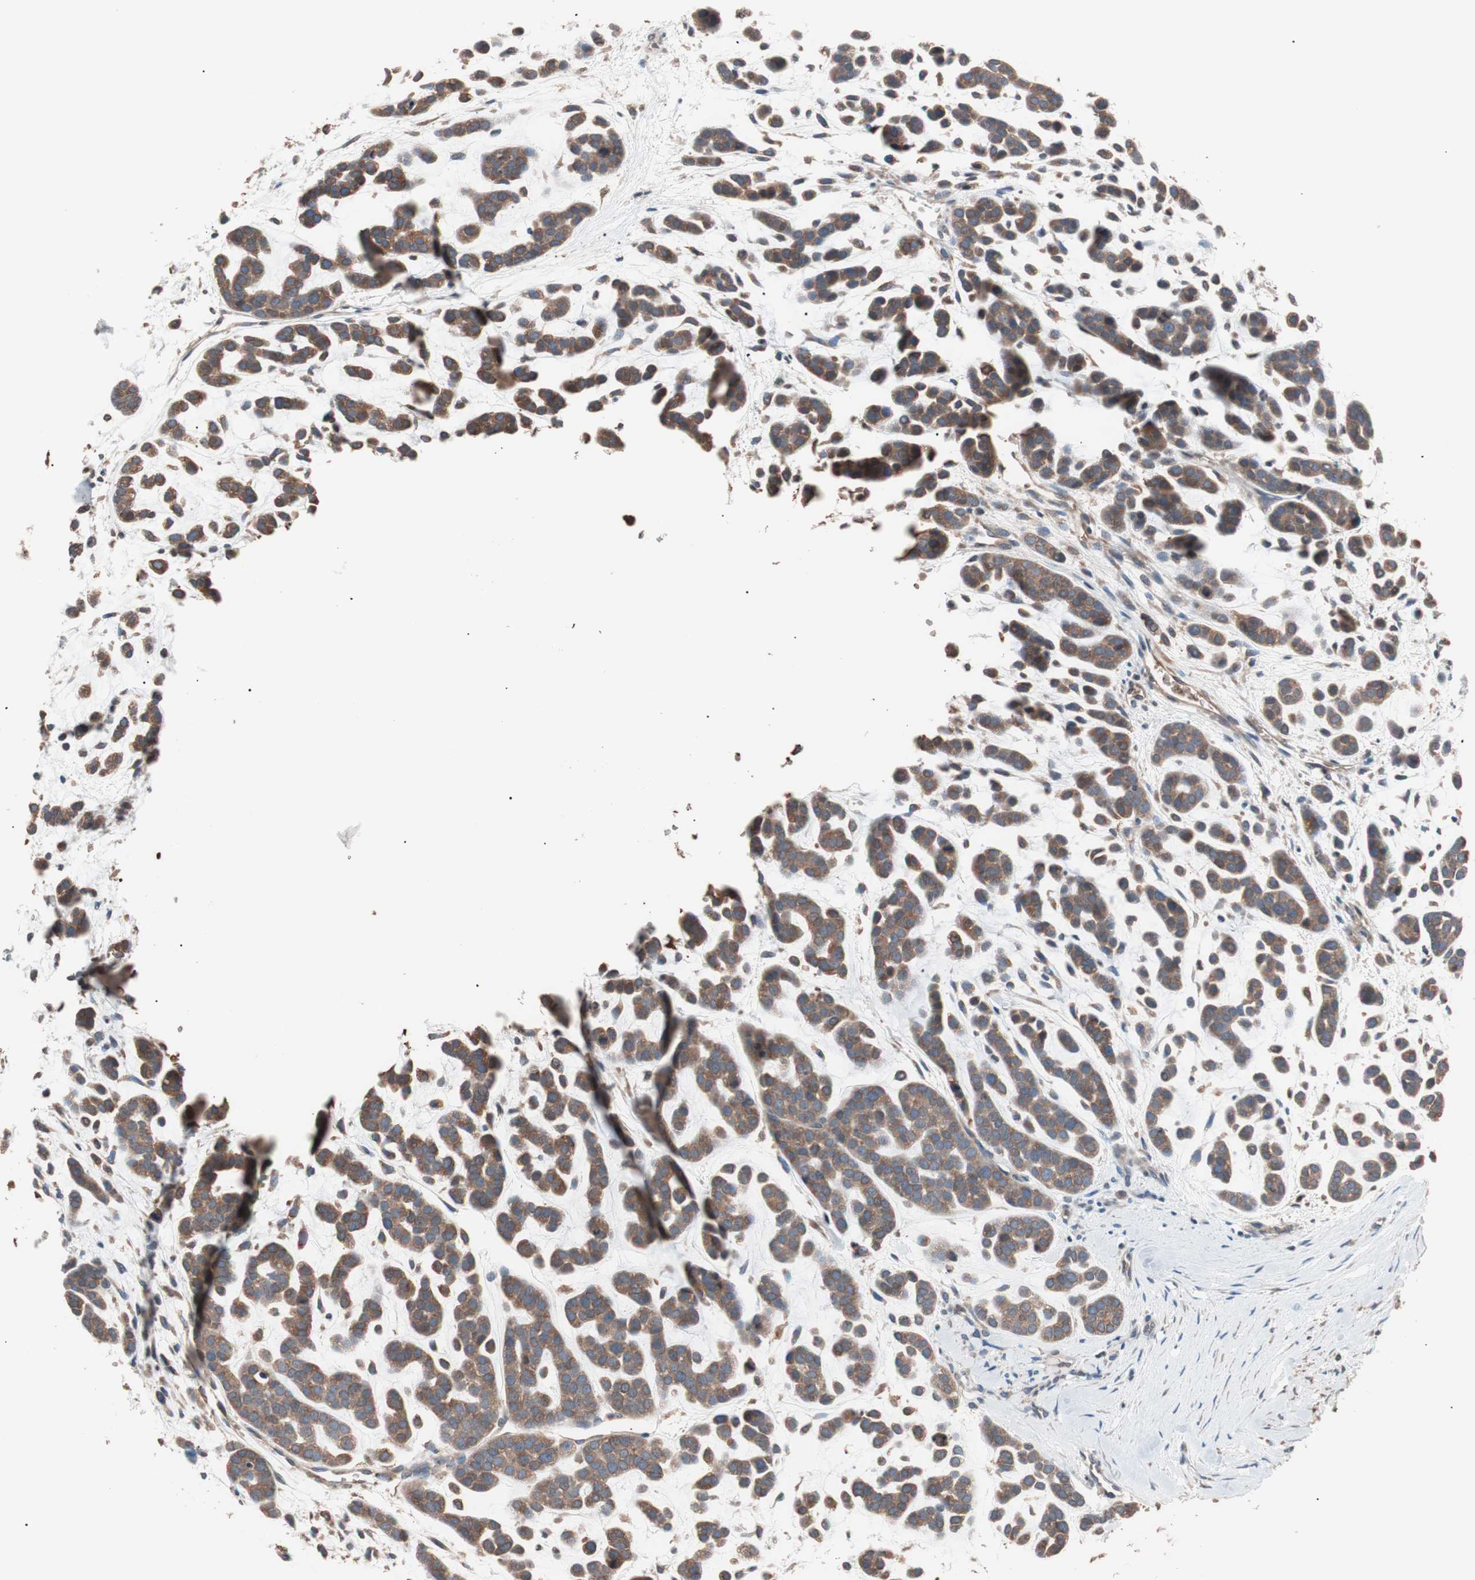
{"staining": {"intensity": "moderate", "quantity": ">75%", "location": "cytoplasmic/membranous"}, "tissue": "head and neck cancer", "cell_type": "Tumor cells", "image_type": "cancer", "snomed": [{"axis": "morphology", "description": "Adenocarcinoma, NOS"}, {"axis": "morphology", "description": "Adenoma, NOS"}, {"axis": "topography", "description": "Head-Neck"}], "caption": "This micrograph demonstrates head and neck cancer stained with IHC to label a protein in brown. The cytoplasmic/membranous of tumor cells show moderate positivity for the protein. Nuclei are counter-stained blue.", "gene": "GLYCTK", "patient": {"sex": "female", "age": 55}}